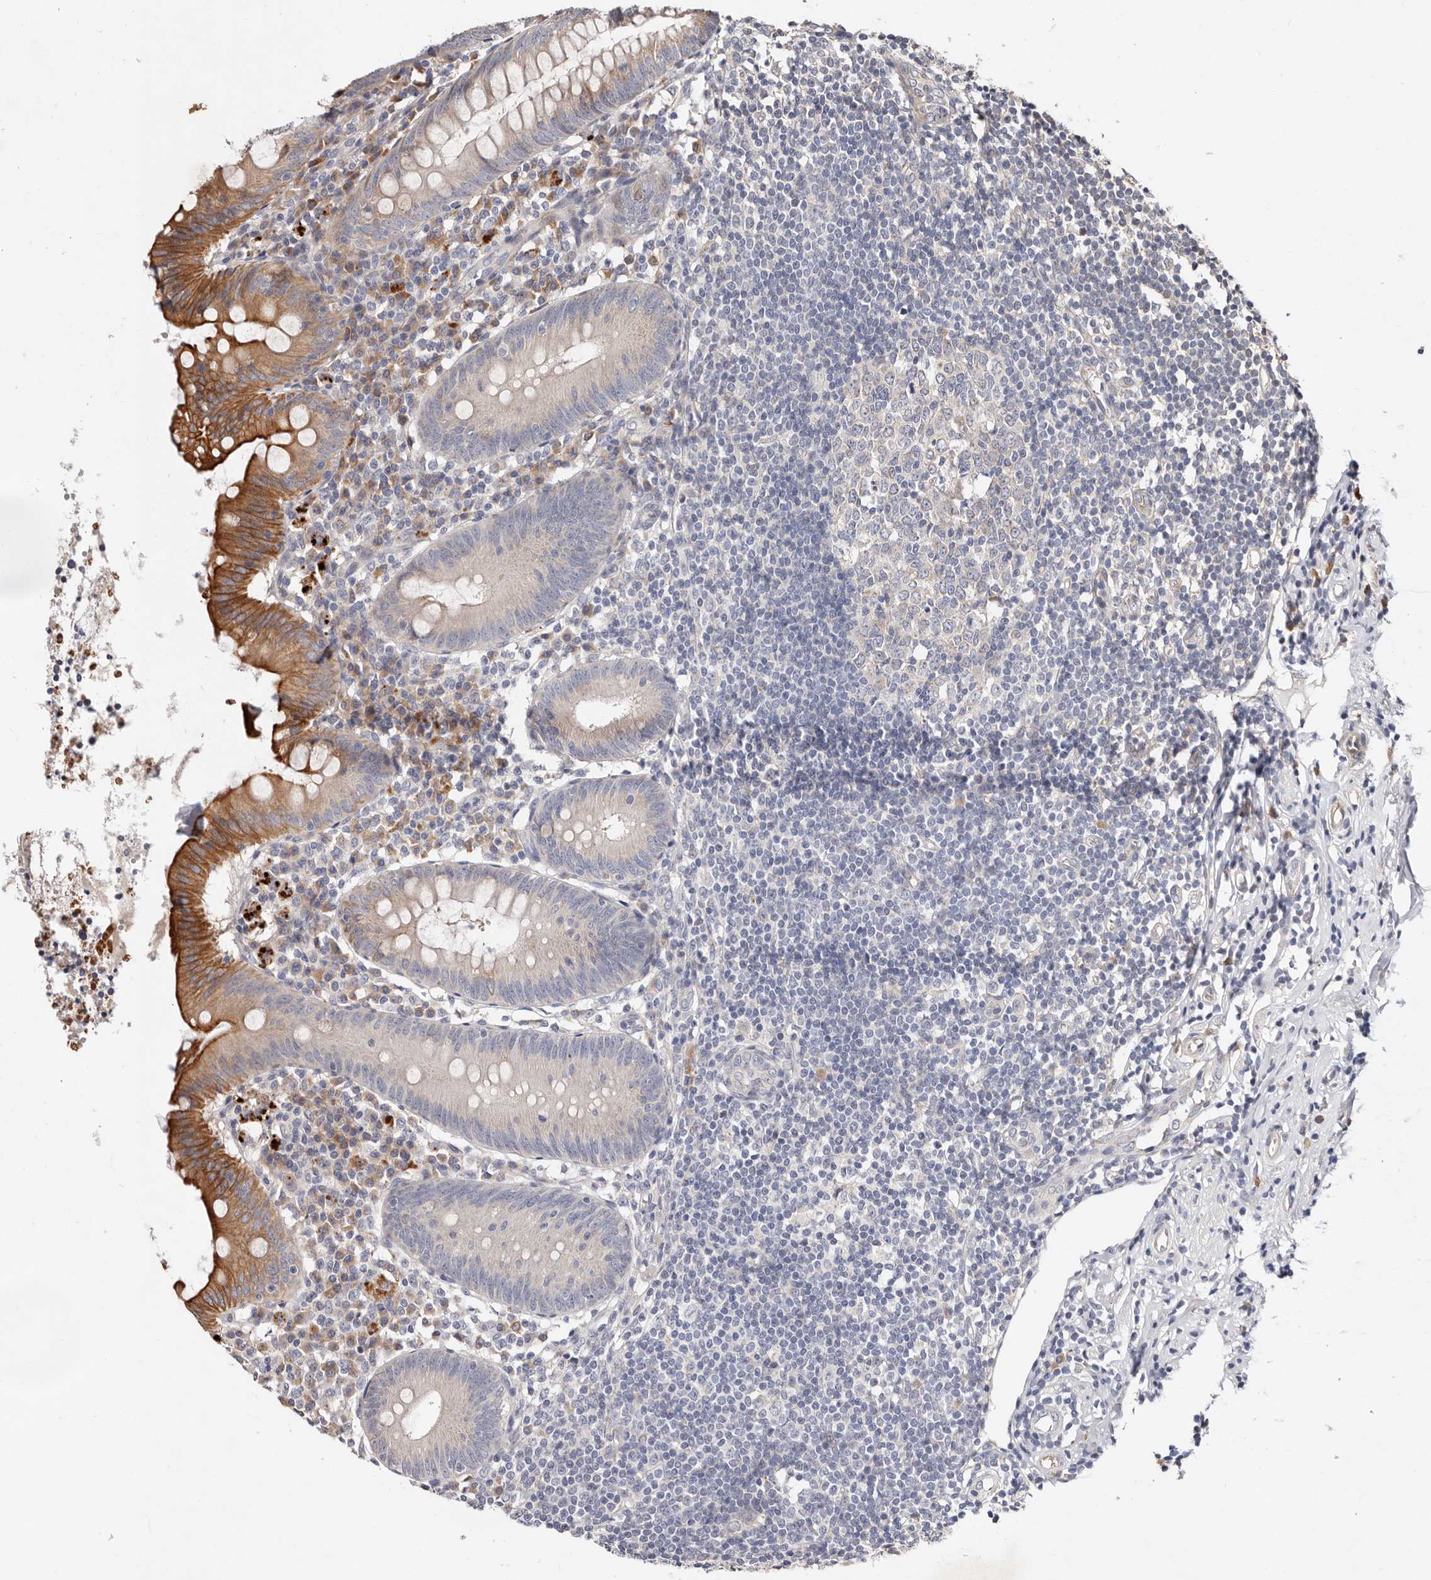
{"staining": {"intensity": "moderate", "quantity": "25%-75%", "location": "cytoplasmic/membranous"}, "tissue": "appendix", "cell_type": "Glandular cells", "image_type": "normal", "snomed": [{"axis": "morphology", "description": "Normal tissue, NOS"}, {"axis": "topography", "description": "Appendix"}], "caption": "Human appendix stained with a brown dye displays moderate cytoplasmic/membranous positive positivity in approximately 25%-75% of glandular cells.", "gene": "USP33", "patient": {"sex": "female", "age": 54}}